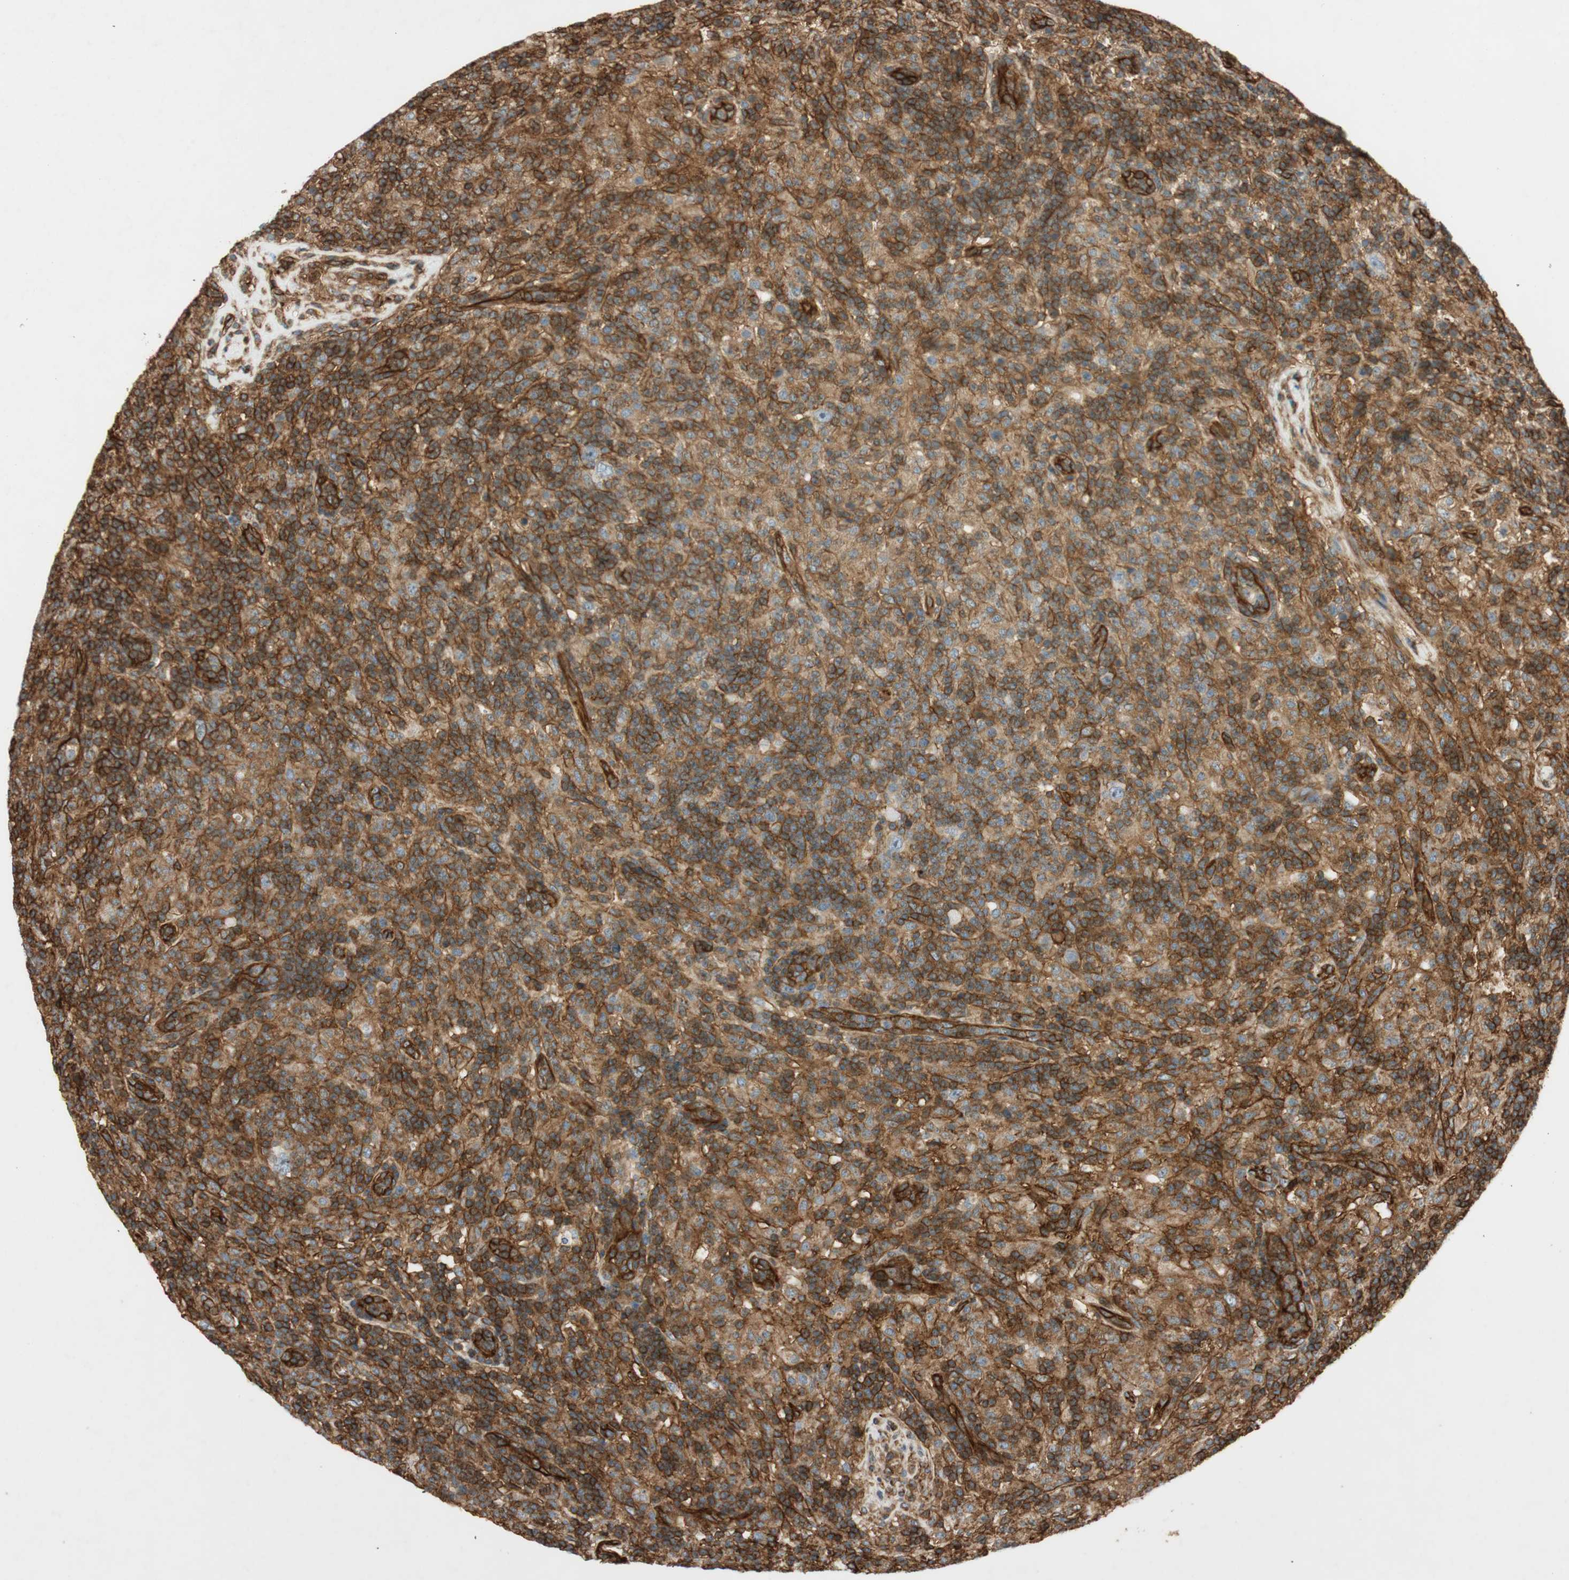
{"staining": {"intensity": "negative", "quantity": "none", "location": "none"}, "tissue": "lymphoma", "cell_type": "Tumor cells", "image_type": "cancer", "snomed": [{"axis": "morphology", "description": "Hodgkin's disease, NOS"}, {"axis": "topography", "description": "Lymph node"}], "caption": "Immunohistochemistry histopathology image of human Hodgkin's disease stained for a protein (brown), which reveals no positivity in tumor cells.", "gene": "BTN3A3", "patient": {"sex": "male", "age": 70}}